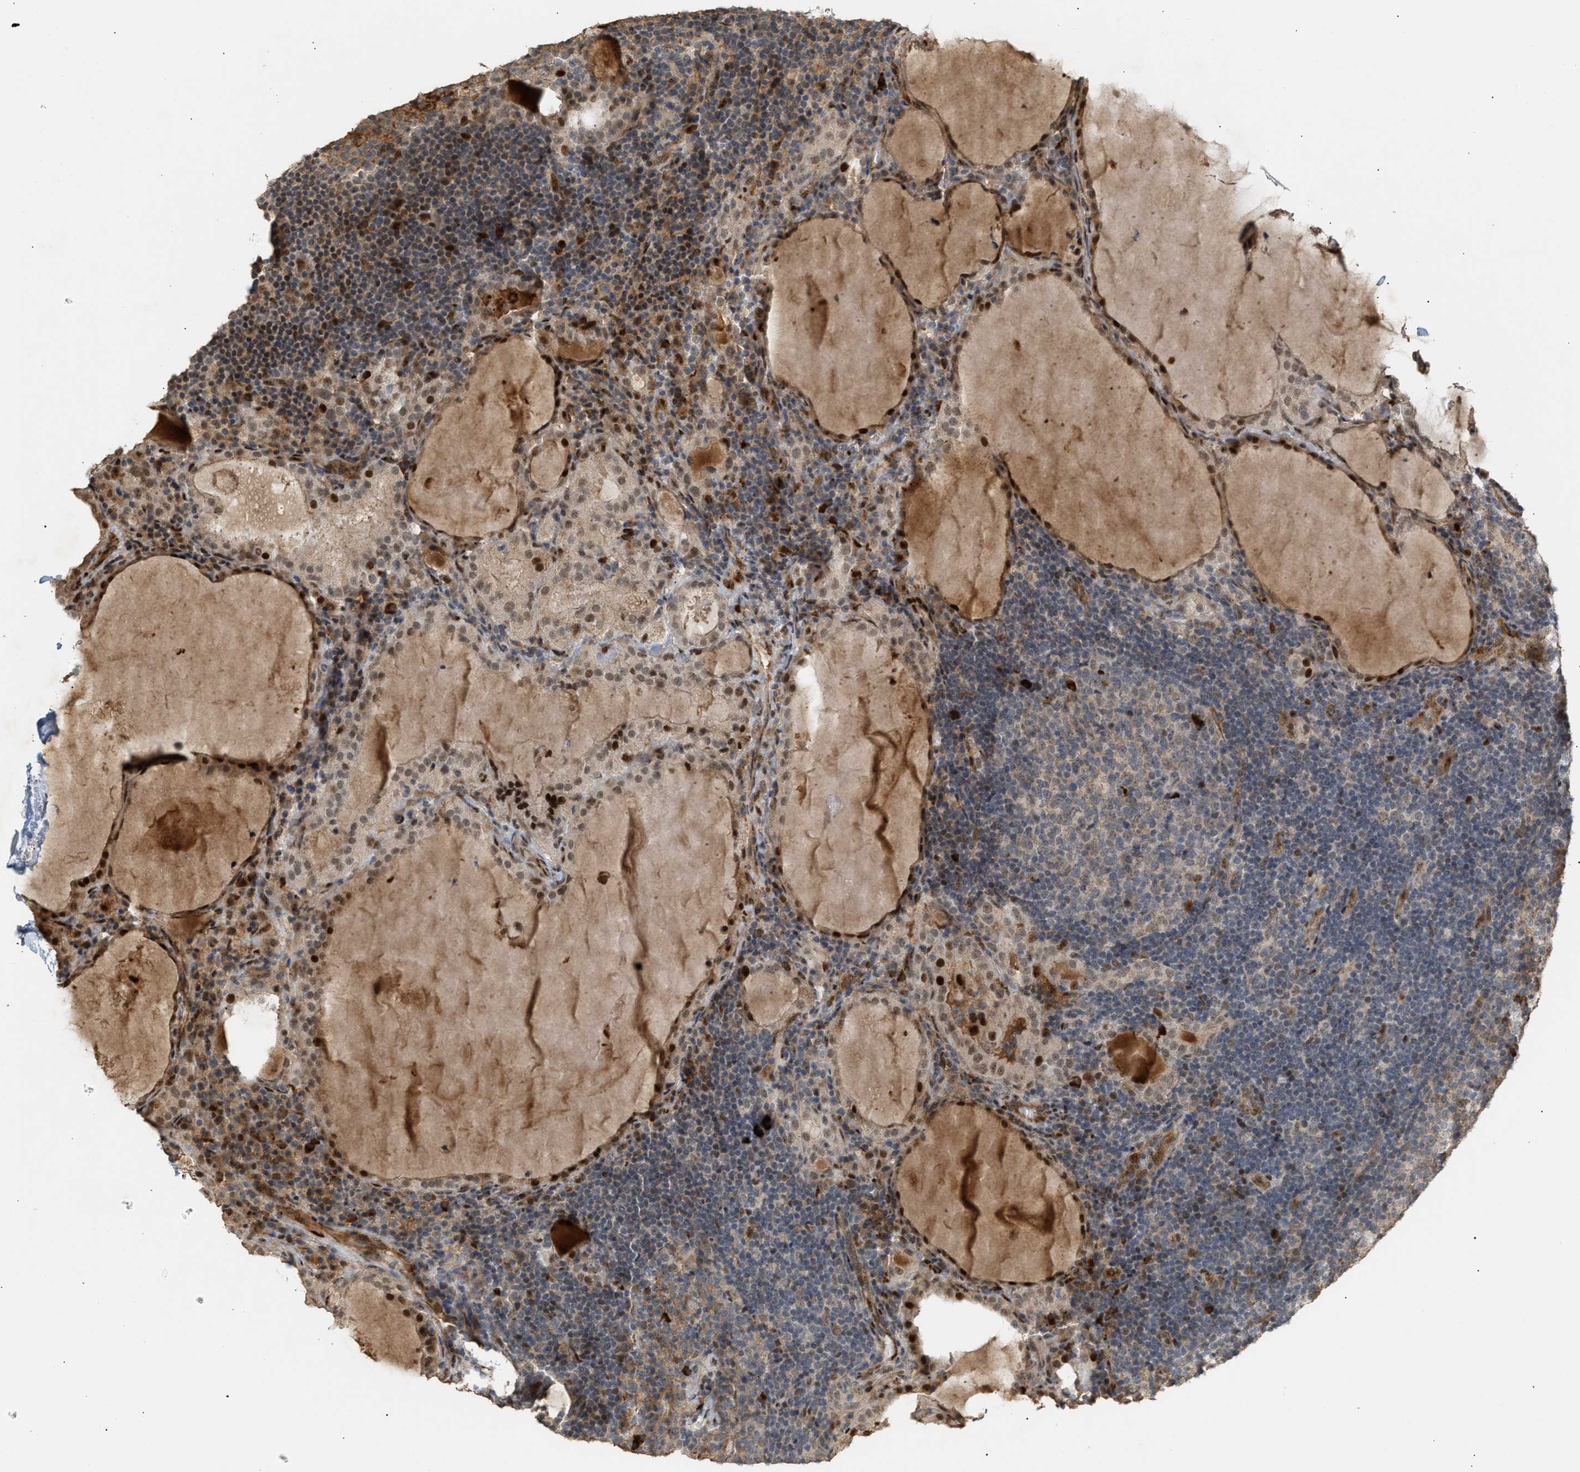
{"staining": {"intensity": "weak", "quantity": ">75%", "location": "cytoplasmic/membranous,nuclear"}, "tissue": "thyroid cancer", "cell_type": "Tumor cells", "image_type": "cancer", "snomed": [{"axis": "morphology", "description": "Papillary adenocarcinoma, NOS"}, {"axis": "topography", "description": "Thyroid gland"}], "caption": "Weak cytoplasmic/membranous and nuclear positivity is seen in about >75% of tumor cells in papillary adenocarcinoma (thyroid). The staining was performed using DAB to visualize the protein expression in brown, while the nuclei were stained in blue with hematoxylin (Magnification: 20x).", "gene": "ZFAND5", "patient": {"sex": "female", "age": 42}}